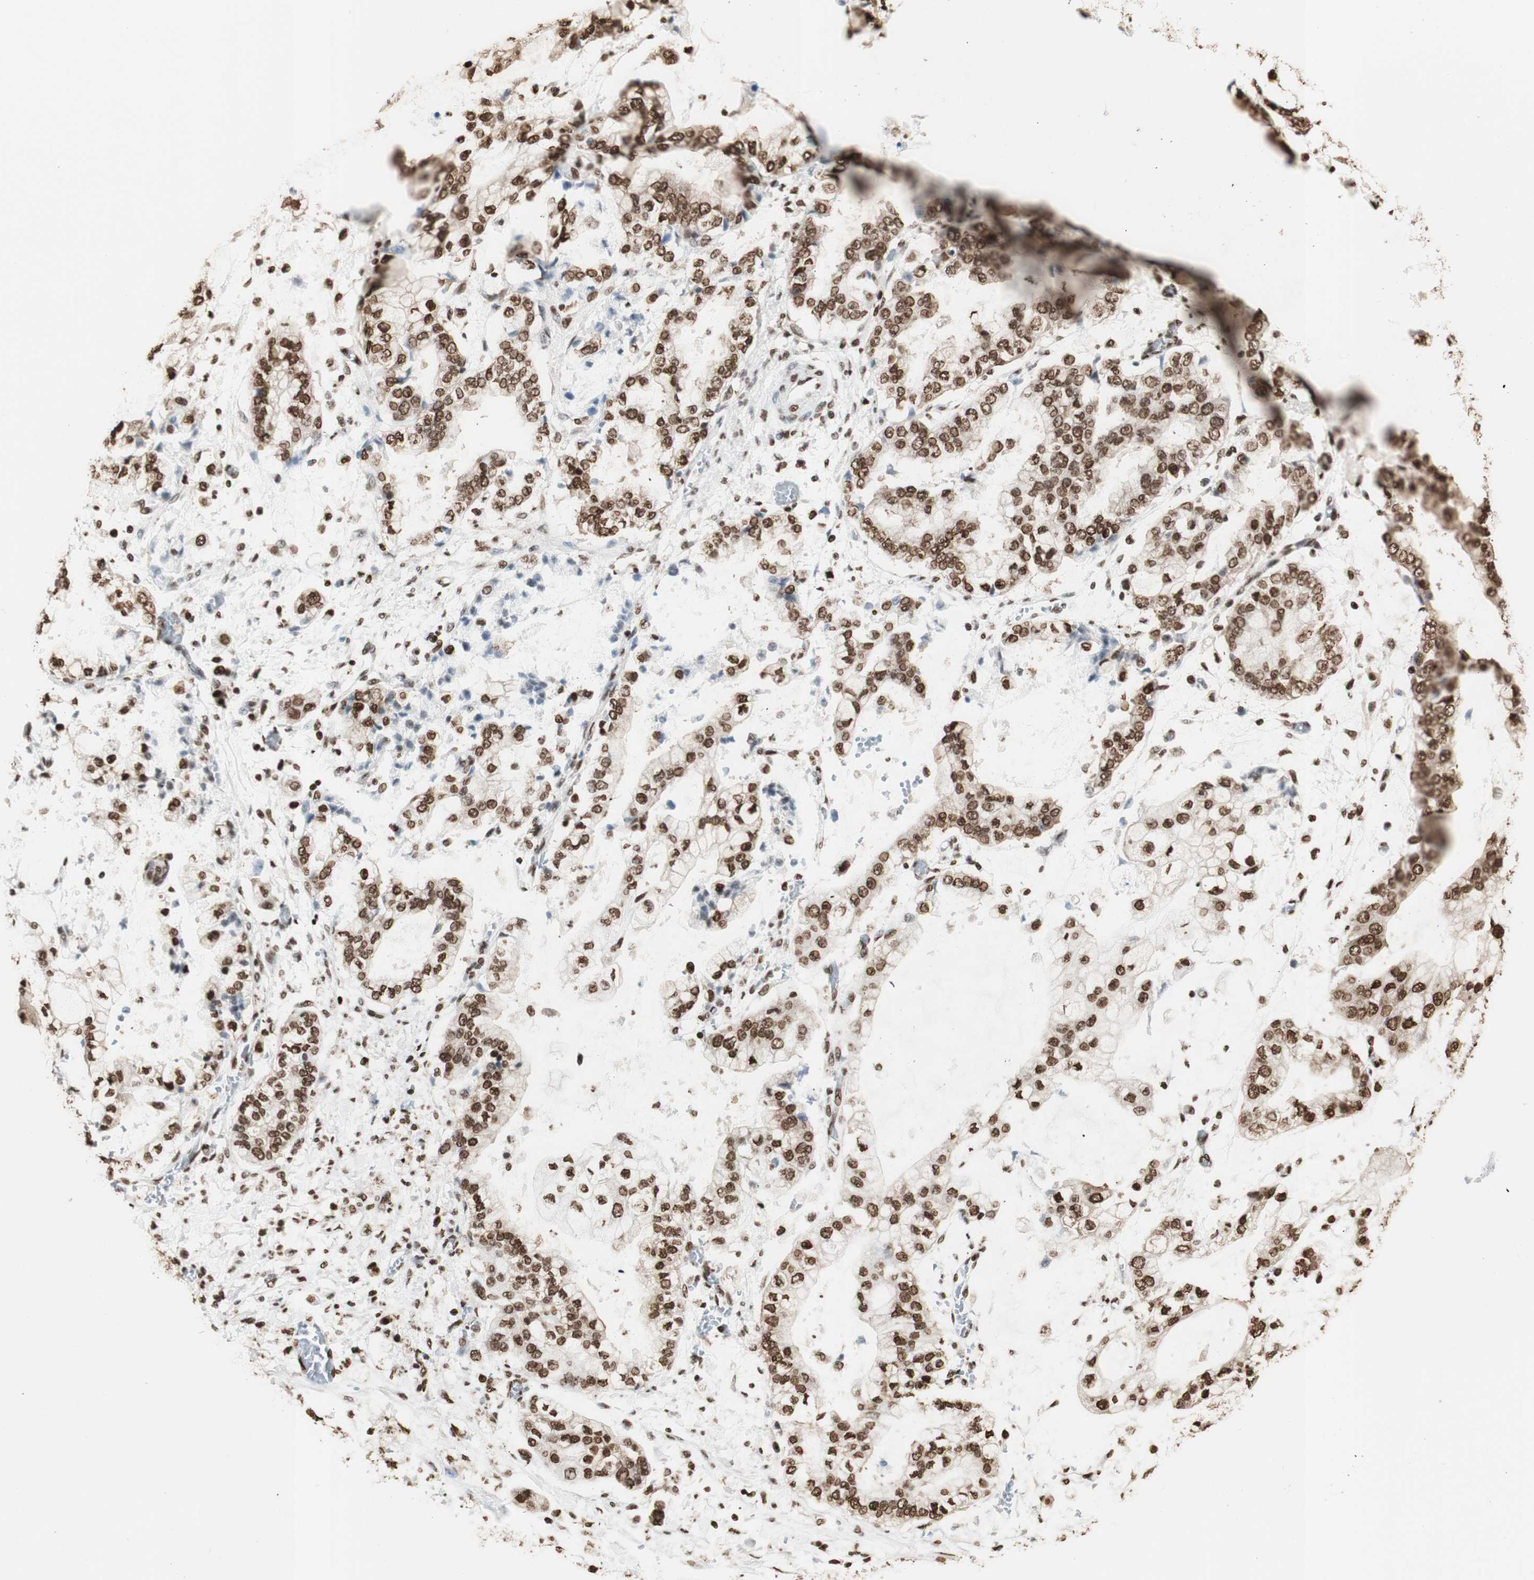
{"staining": {"intensity": "strong", "quantity": ">75%", "location": "nuclear"}, "tissue": "stomach cancer", "cell_type": "Tumor cells", "image_type": "cancer", "snomed": [{"axis": "morphology", "description": "Adenocarcinoma, NOS"}, {"axis": "topography", "description": "Stomach"}], "caption": "Stomach adenocarcinoma tissue exhibits strong nuclear positivity in approximately >75% of tumor cells, visualized by immunohistochemistry. (brown staining indicates protein expression, while blue staining denotes nuclei).", "gene": "HNRNPA2B1", "patient": {"sex": "male", "age": 76}}